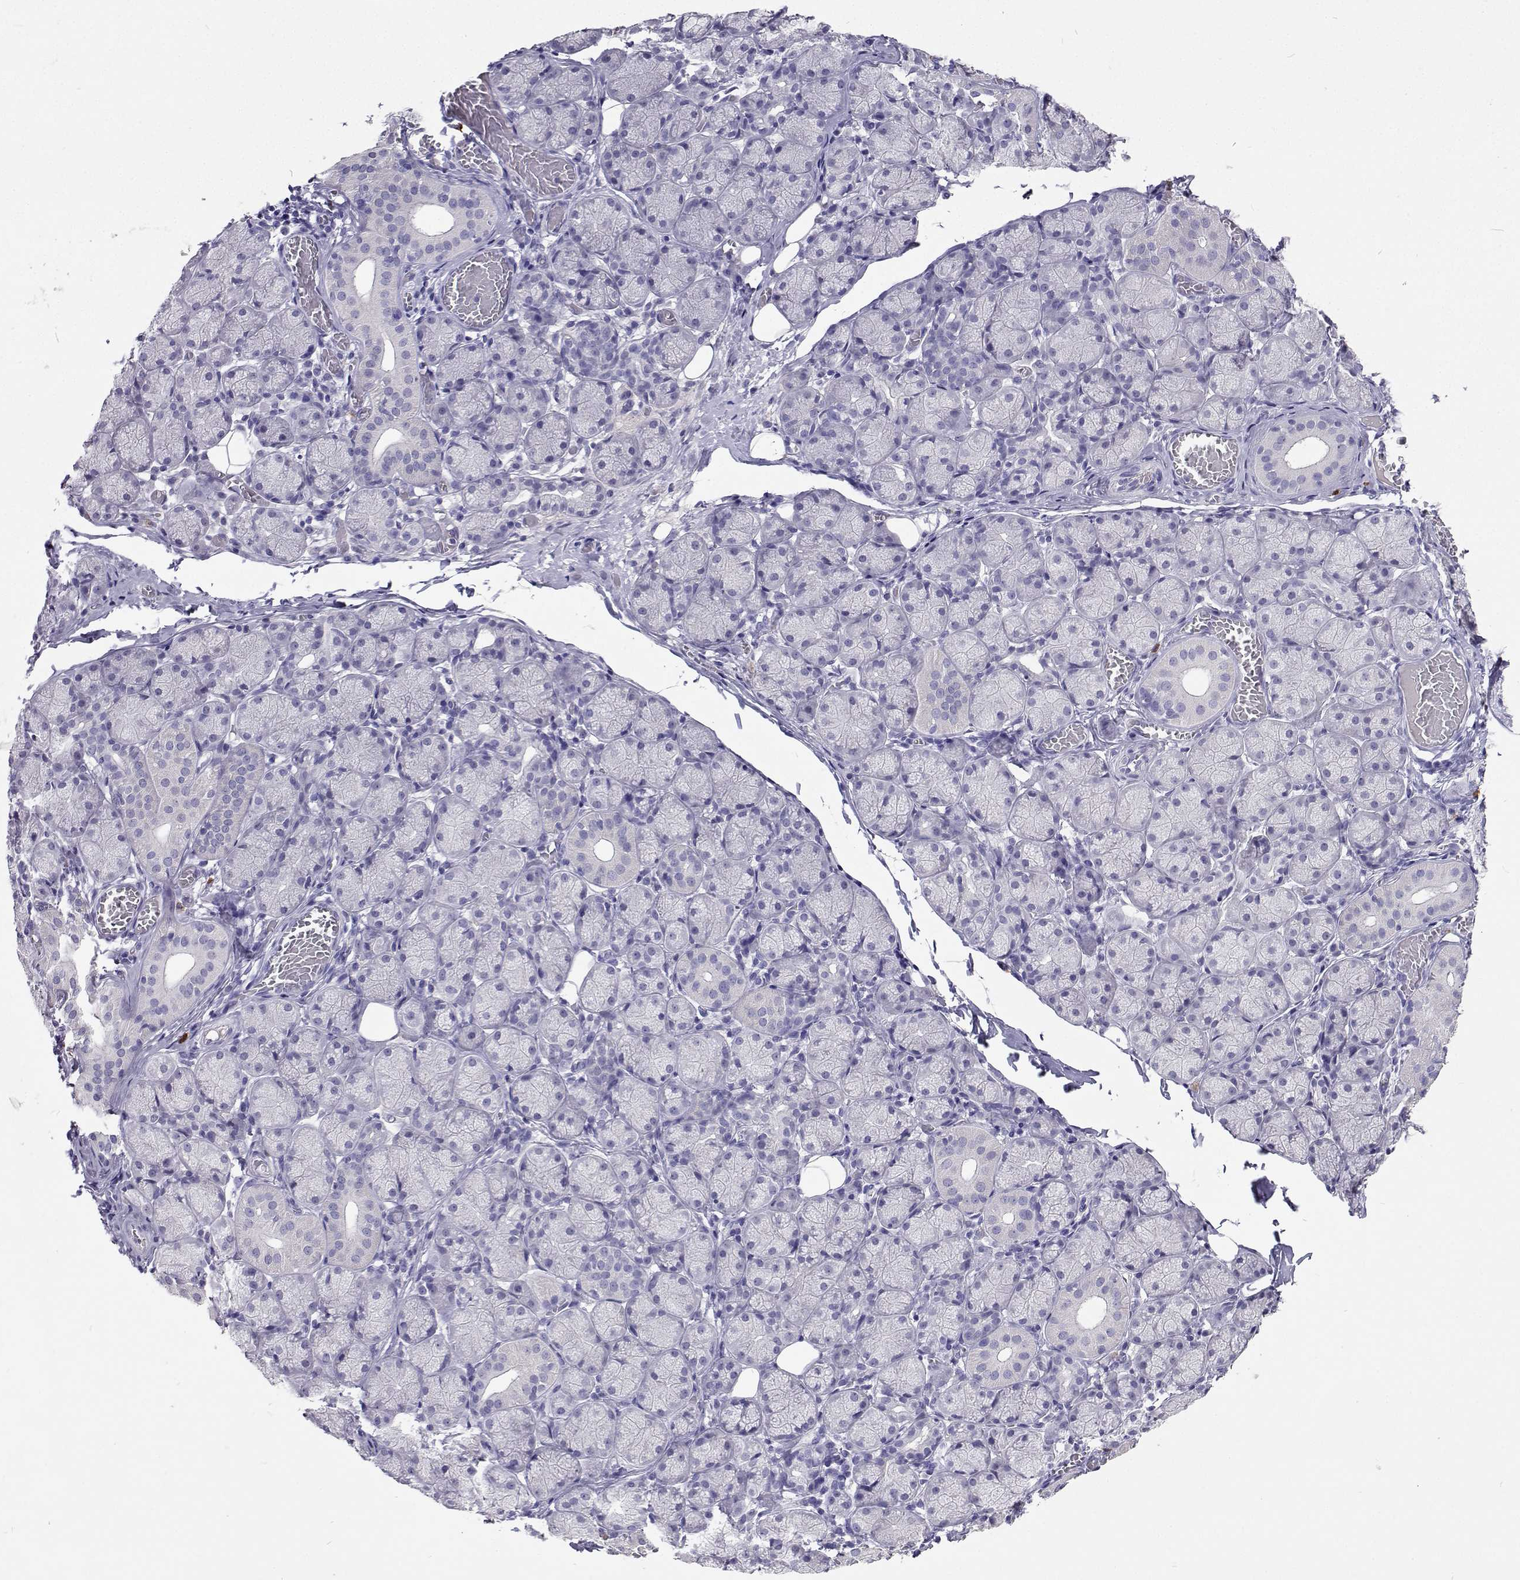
{"staining": {"intensity": "negative", "quantity": "none", "location": "none"}, "tissue": "salivary gland", "cell_type": "Glandular cells", "image_type": "normal", "snomed": [{"axis": "morphology", "description": "Normal tissue, NOS"}, {"axis": "topography", "description": "Salivary gland"}, {"axis": "topography", "description": "Peripheral nerve tissue"}], "caption": "Immunohistochemistry micrograph of benign salivary gland: salivary gland stained with DAB (3,3'-diaminobenzidine) displays no significant protein expression in glandular cells.", "gene": "CFAP44", "patient": {"sex": "female", "age": 24}}